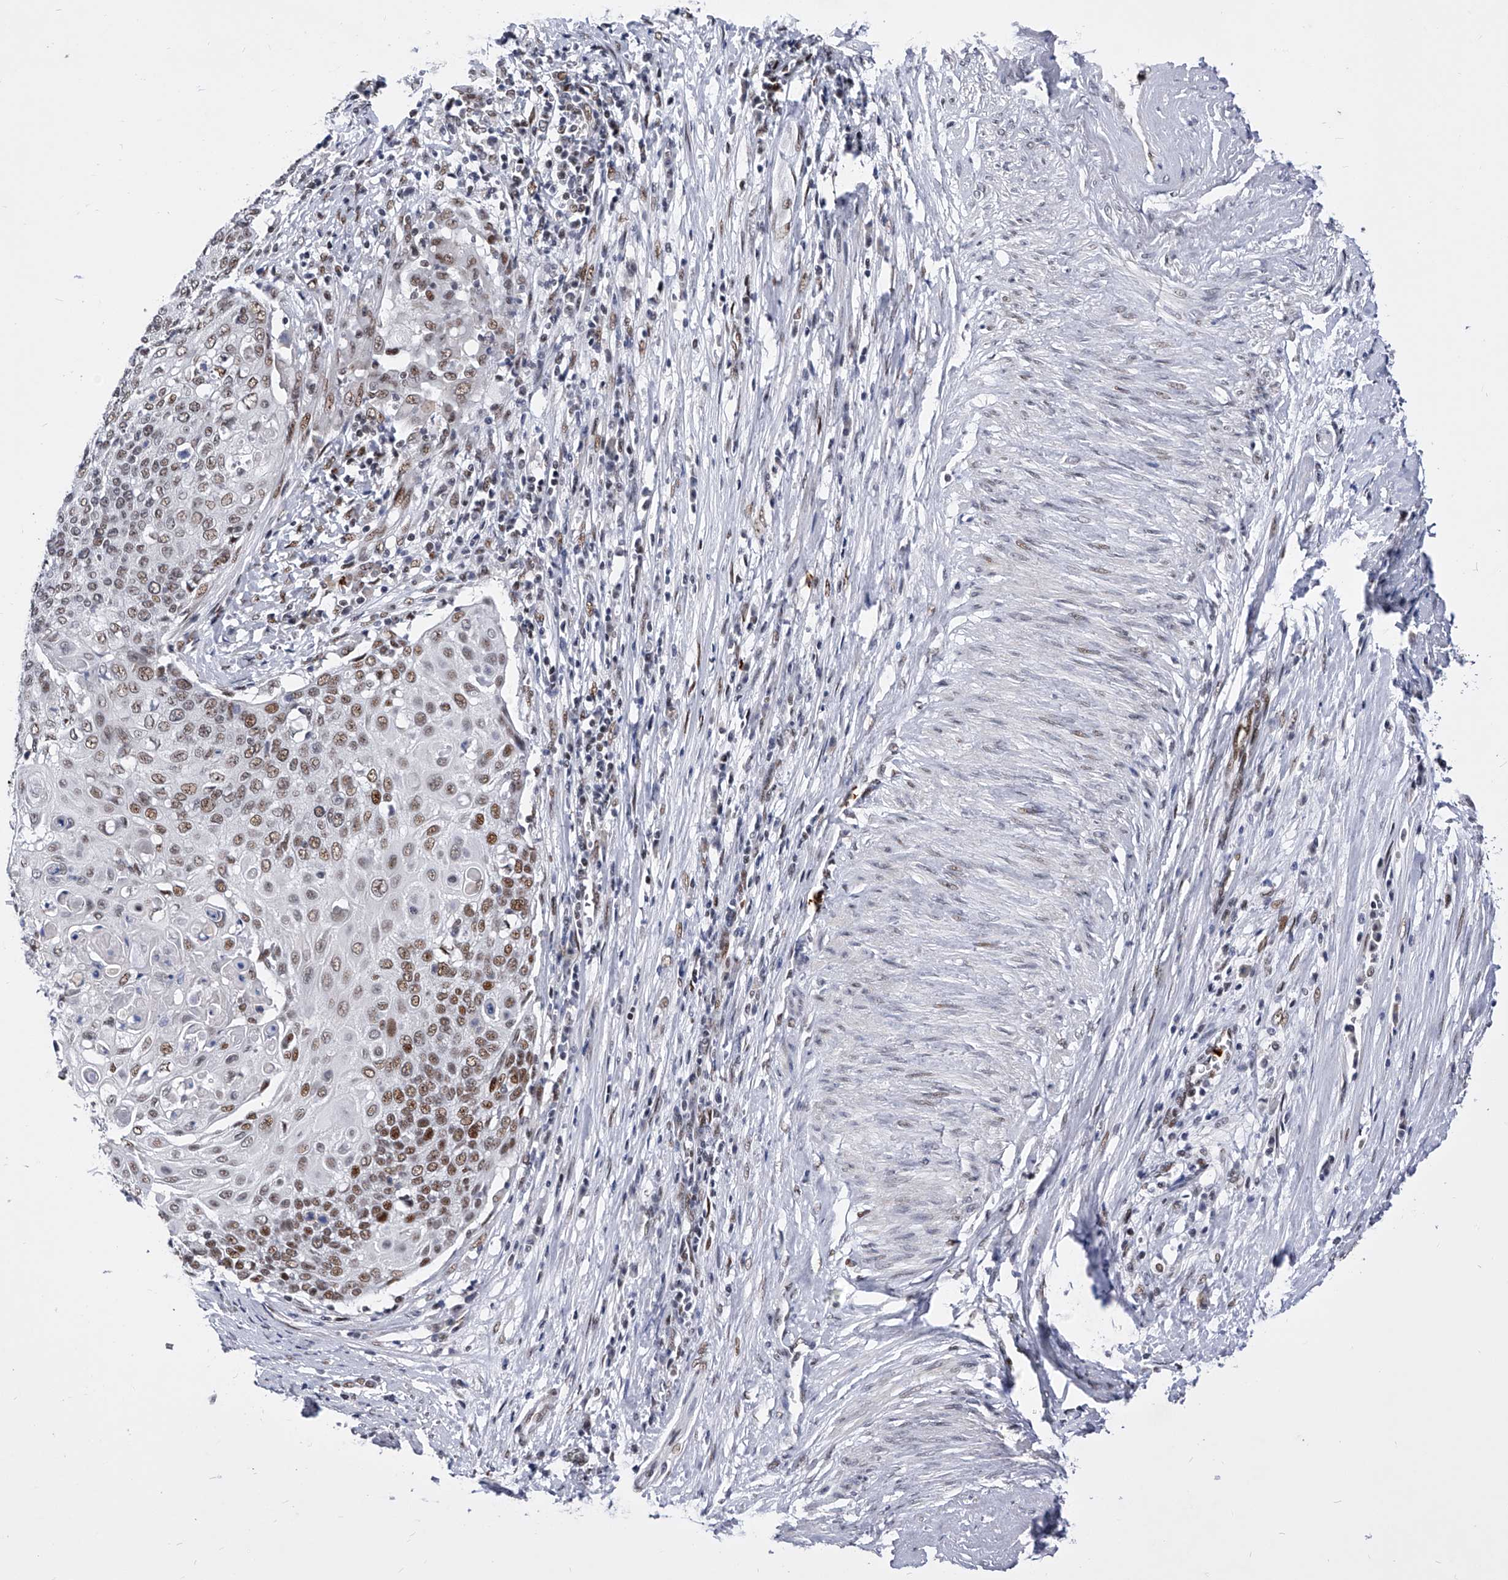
{"staining": {"intensity": "moderate", "quantity": ">75%", "location": "nuclear"}, "tissue": "cervical cancer", "cell_type": "Tumor cells", "image_type": "cancer", "snomed": [{"axis": "morphology", "description": "Squamous cell carcinoma, NOS"}, {"axis": "topography", "description": "Cervix"}], "caption": "Immunohistochemistry (IHC) histopathology image of neoplastic tissue: human cervical cancer (squamous cell carcinoma) stained using immunohistochemistry (IHC) shows medium levels of moderate protein expression localized specifically in the nuclear of tumor cells, appearing as a nuclear brown color.", "gene": "TESK2", "patient": {"sex": "female", "age": 39}}